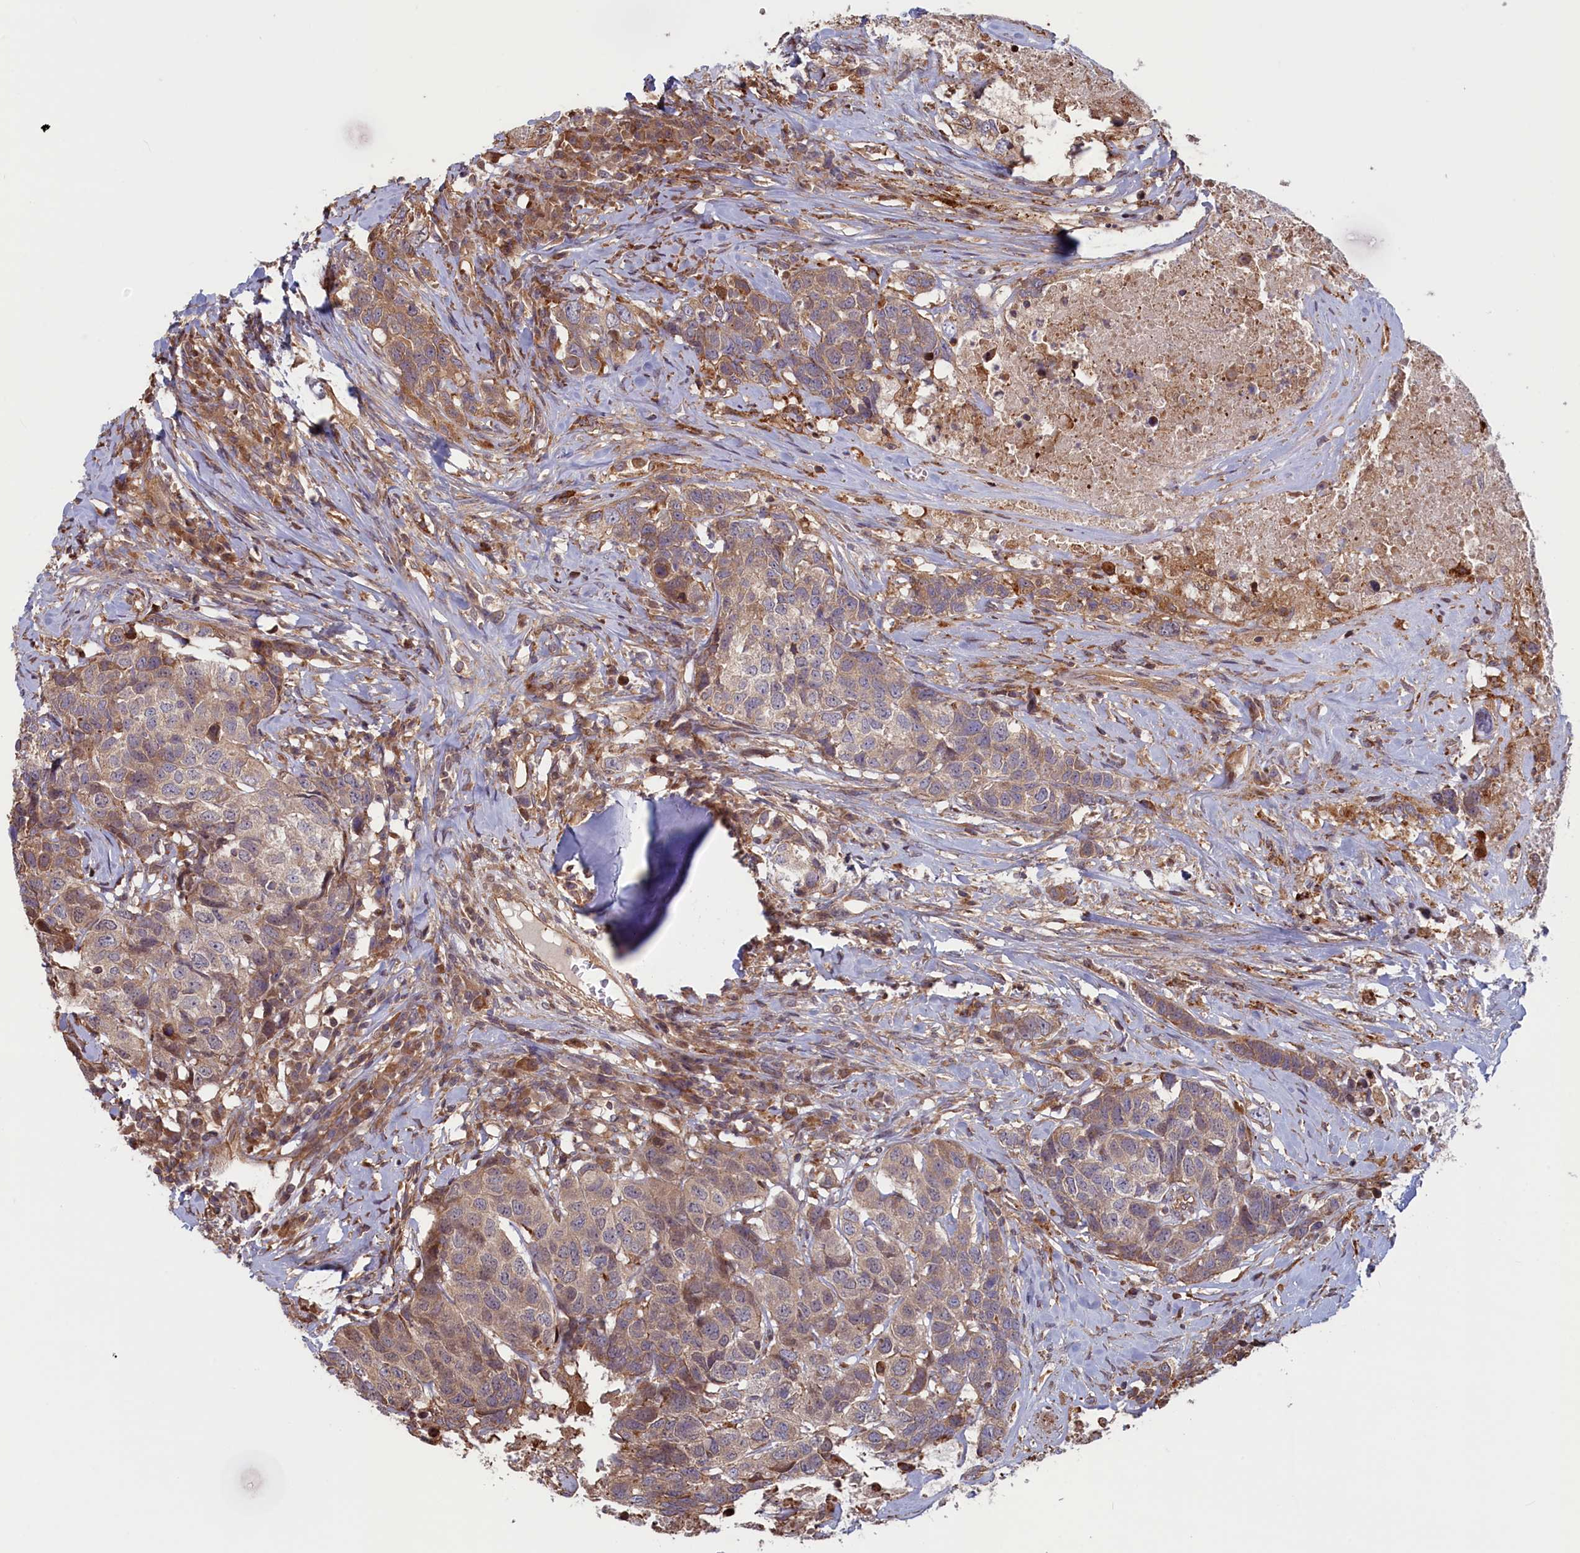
{"staining": {"intensity": "moderate", "quantity": "25%-75%", "location": "cytoplasmic/membranous"}, "tissue": "head and neck cancer", "cell_type": "Tumor cells", "image_type": "cancer", "snomed": [{"axis": "morphology", "description": "Squamous cell carcinoma, NOS"}, {"axis": "topography", "description": "Head-Neck"}], "caption": "Squamous cell carcinoma (head and neck) was stained to show a protein in brown. There is medium levels of moderate cytoplasmic/membranous expression in about 25%-75% of tumor cells.", "gene": "RILPL1", "patient": {"sex": "male", "age": 66}}